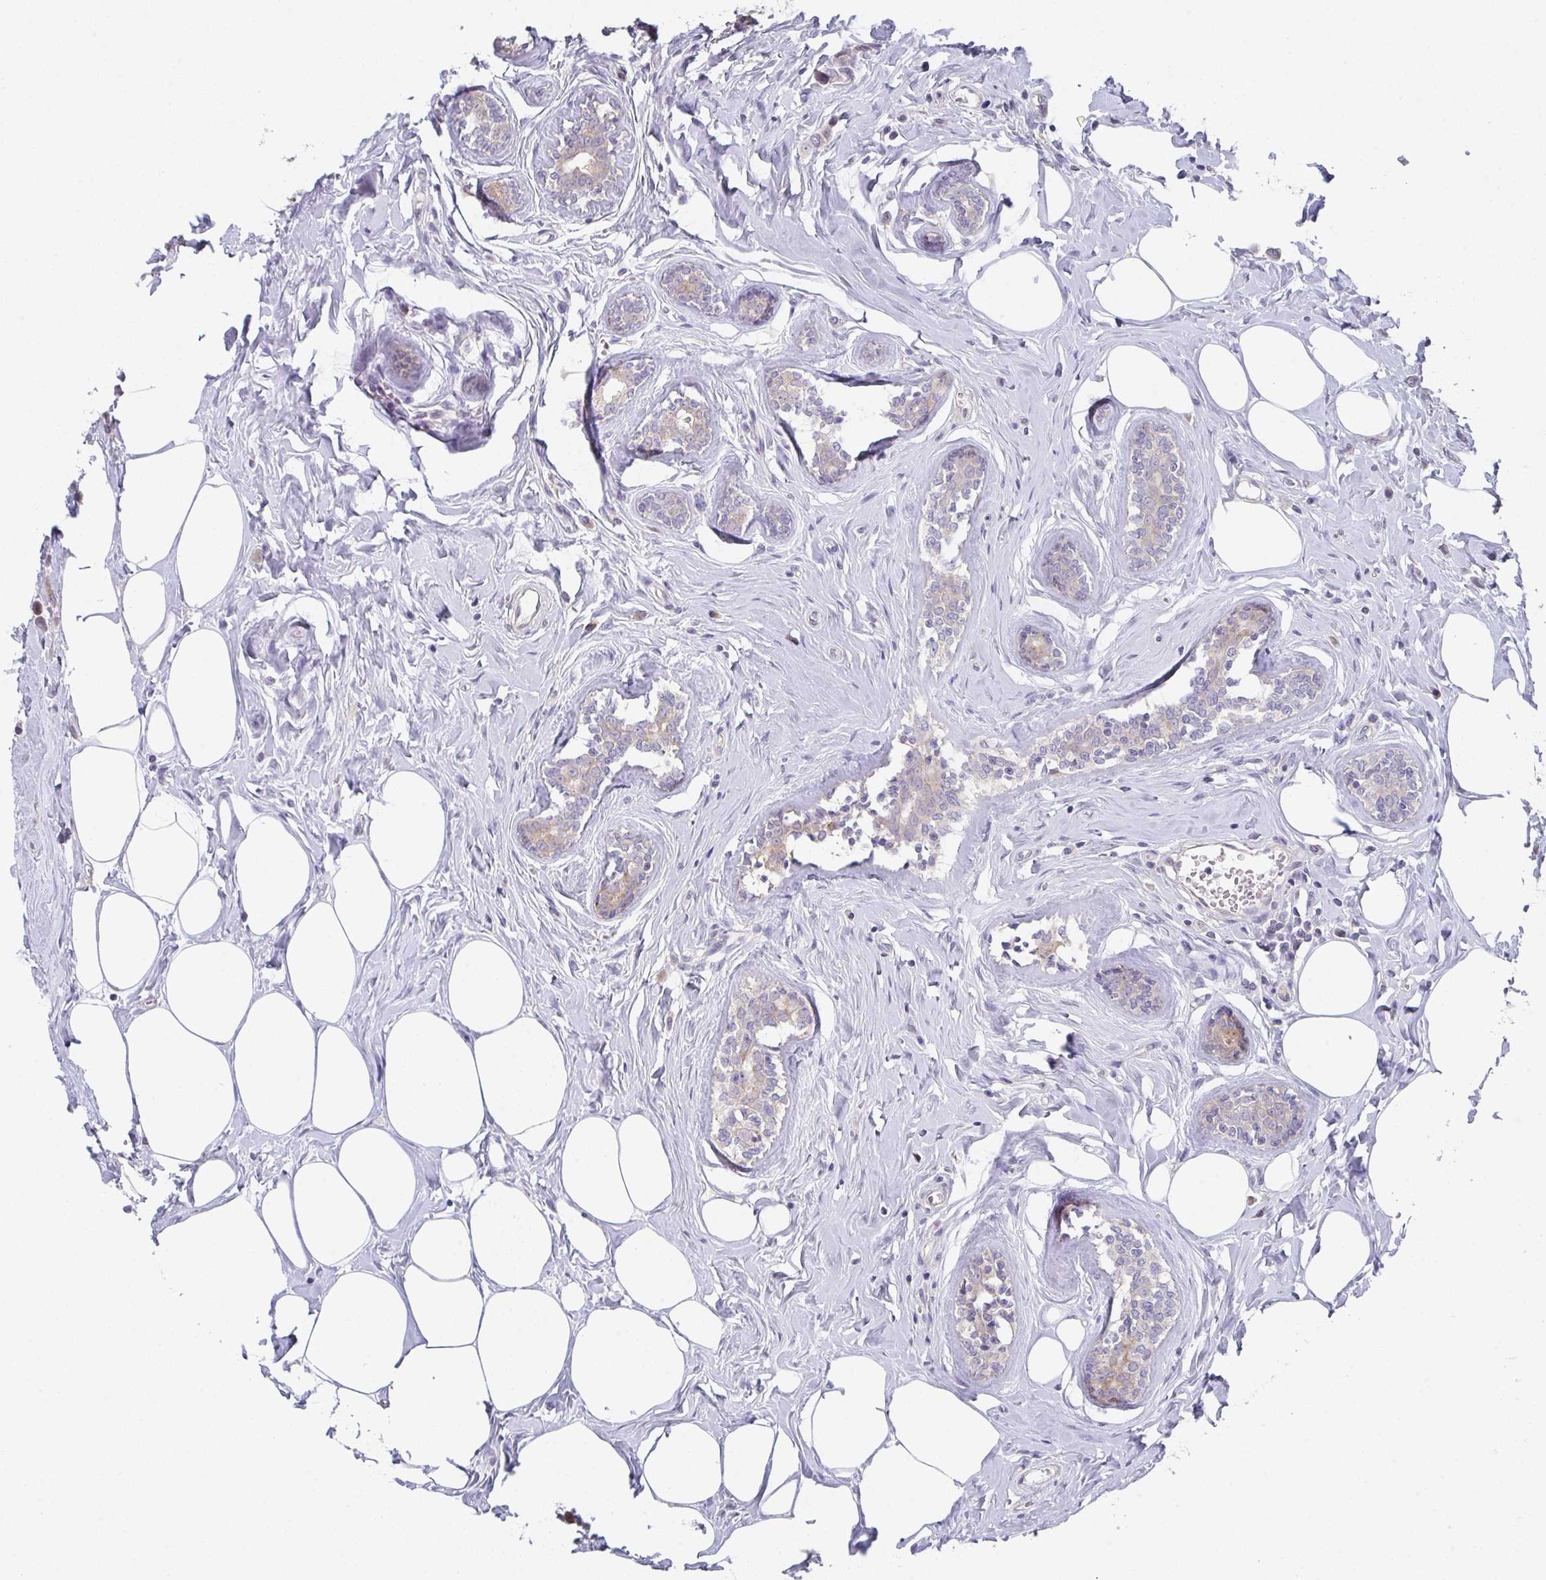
{"staining": {"intensity": "weak", "quantity": "<25%", "location": "cytoplasmic/membranous"}, "tissue": "breast cancer", "cell_type": "Tumor cells", "image_type": "cancer", "snomed": [{"axis": "morphology", "description": "Duct carcinoma"}, {"axis": "topography", "description": "Breast"}], "caption": "An immunohistochemistry (IHC) histopathology image of breast cancer (invasive ductal carcinoma) is shown. There is no staining in tumor cells of breast cancer (invasive ductal carcinoma).", "gene": "TSPAN31", "patient": {"sex": "female", "age": 80}}